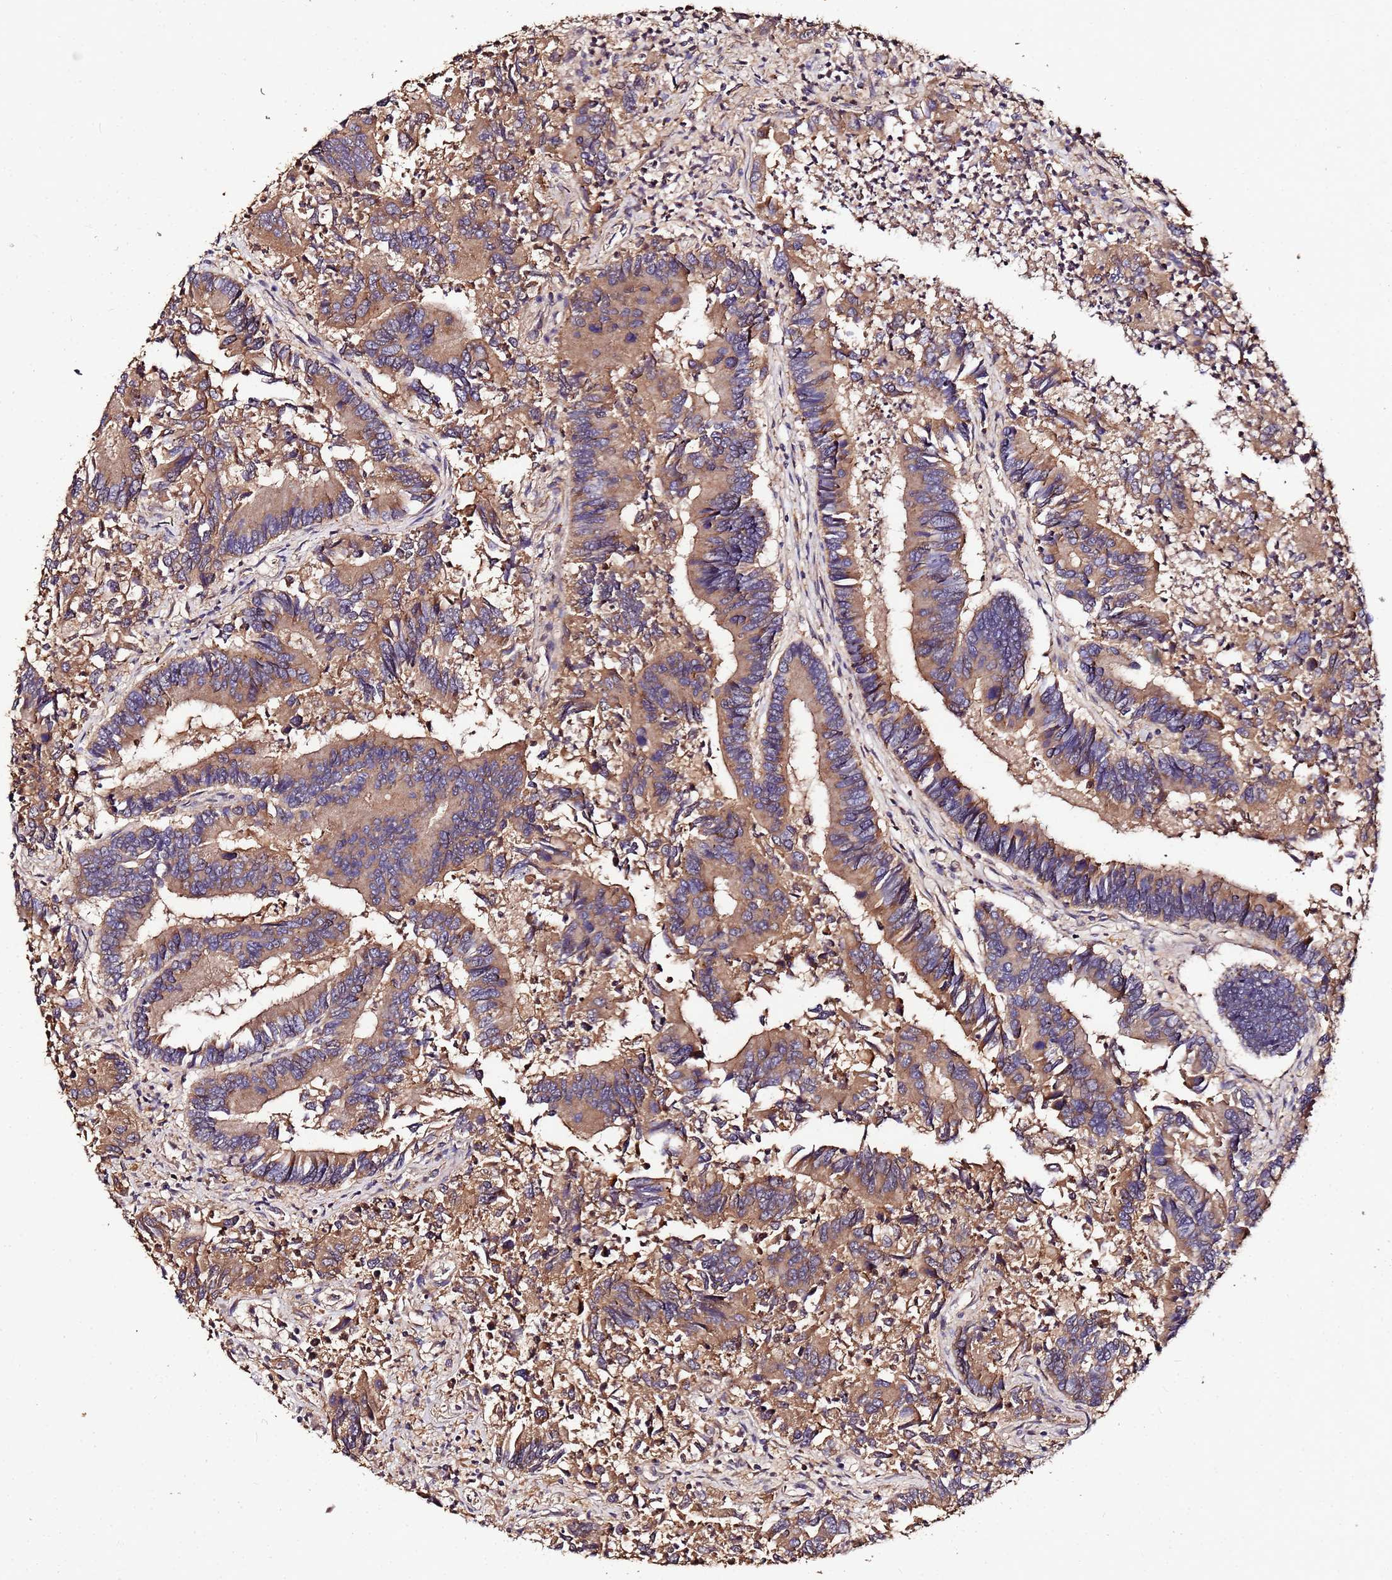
{"staining": {"intensity": "moderate", "quantity": ">75%", "location": "cytoplasmic/membranous"}, "tissue": "colorectal cancer", "cell_type": "Tumor cells", "image_type": "cancer", "snomed": [{"axis": "morphology", "description": "Adenocarcinoma, NOS"}, {"axis": "topography", "description": "Colon"}], "caption": "Protein analysis of colorectal adenocarcinoma tissue displays moderate cytoplasmic/membranous positivity in approximately >75% of tumor cells.", "gene": "MTERF1", "patient": {"sex": "female", "age": 67}}